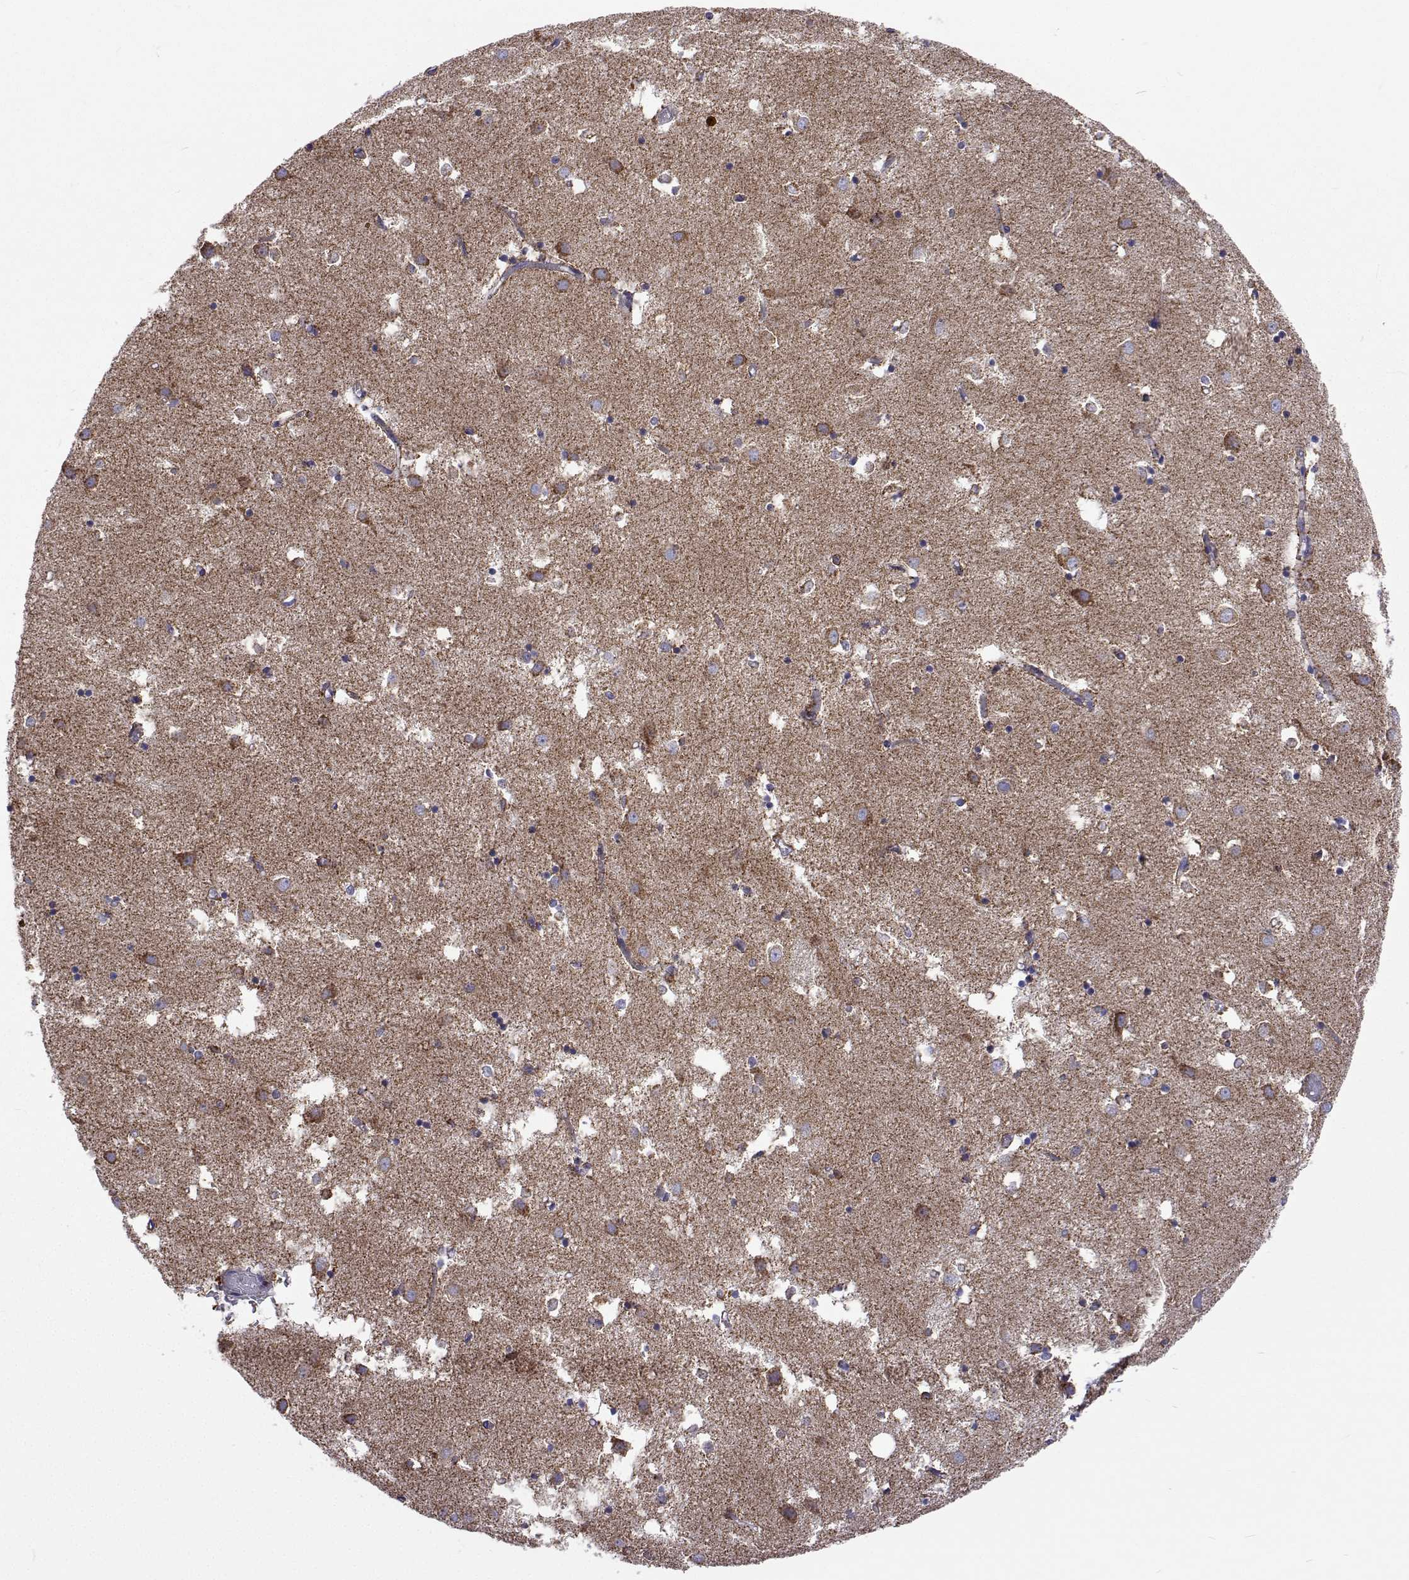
{"staining": {"intensity": "negative", "quantity": "none", "location": "none"}, "tissue": "caudate", "cell_type": "Glial cells", "image_type": "normal", "snomed": [{"axis": "morphology", "description": "Normal tissue, NOS"}, {"axis": "topography", "description": "Lateral ventricle wall"}], "caption": "Unremarkable caudate was stained to show a protein in brown. There is no significant expression in glial cells.", "gene": "MCCC2", "patient": {"sex": "male", "age": 70}}